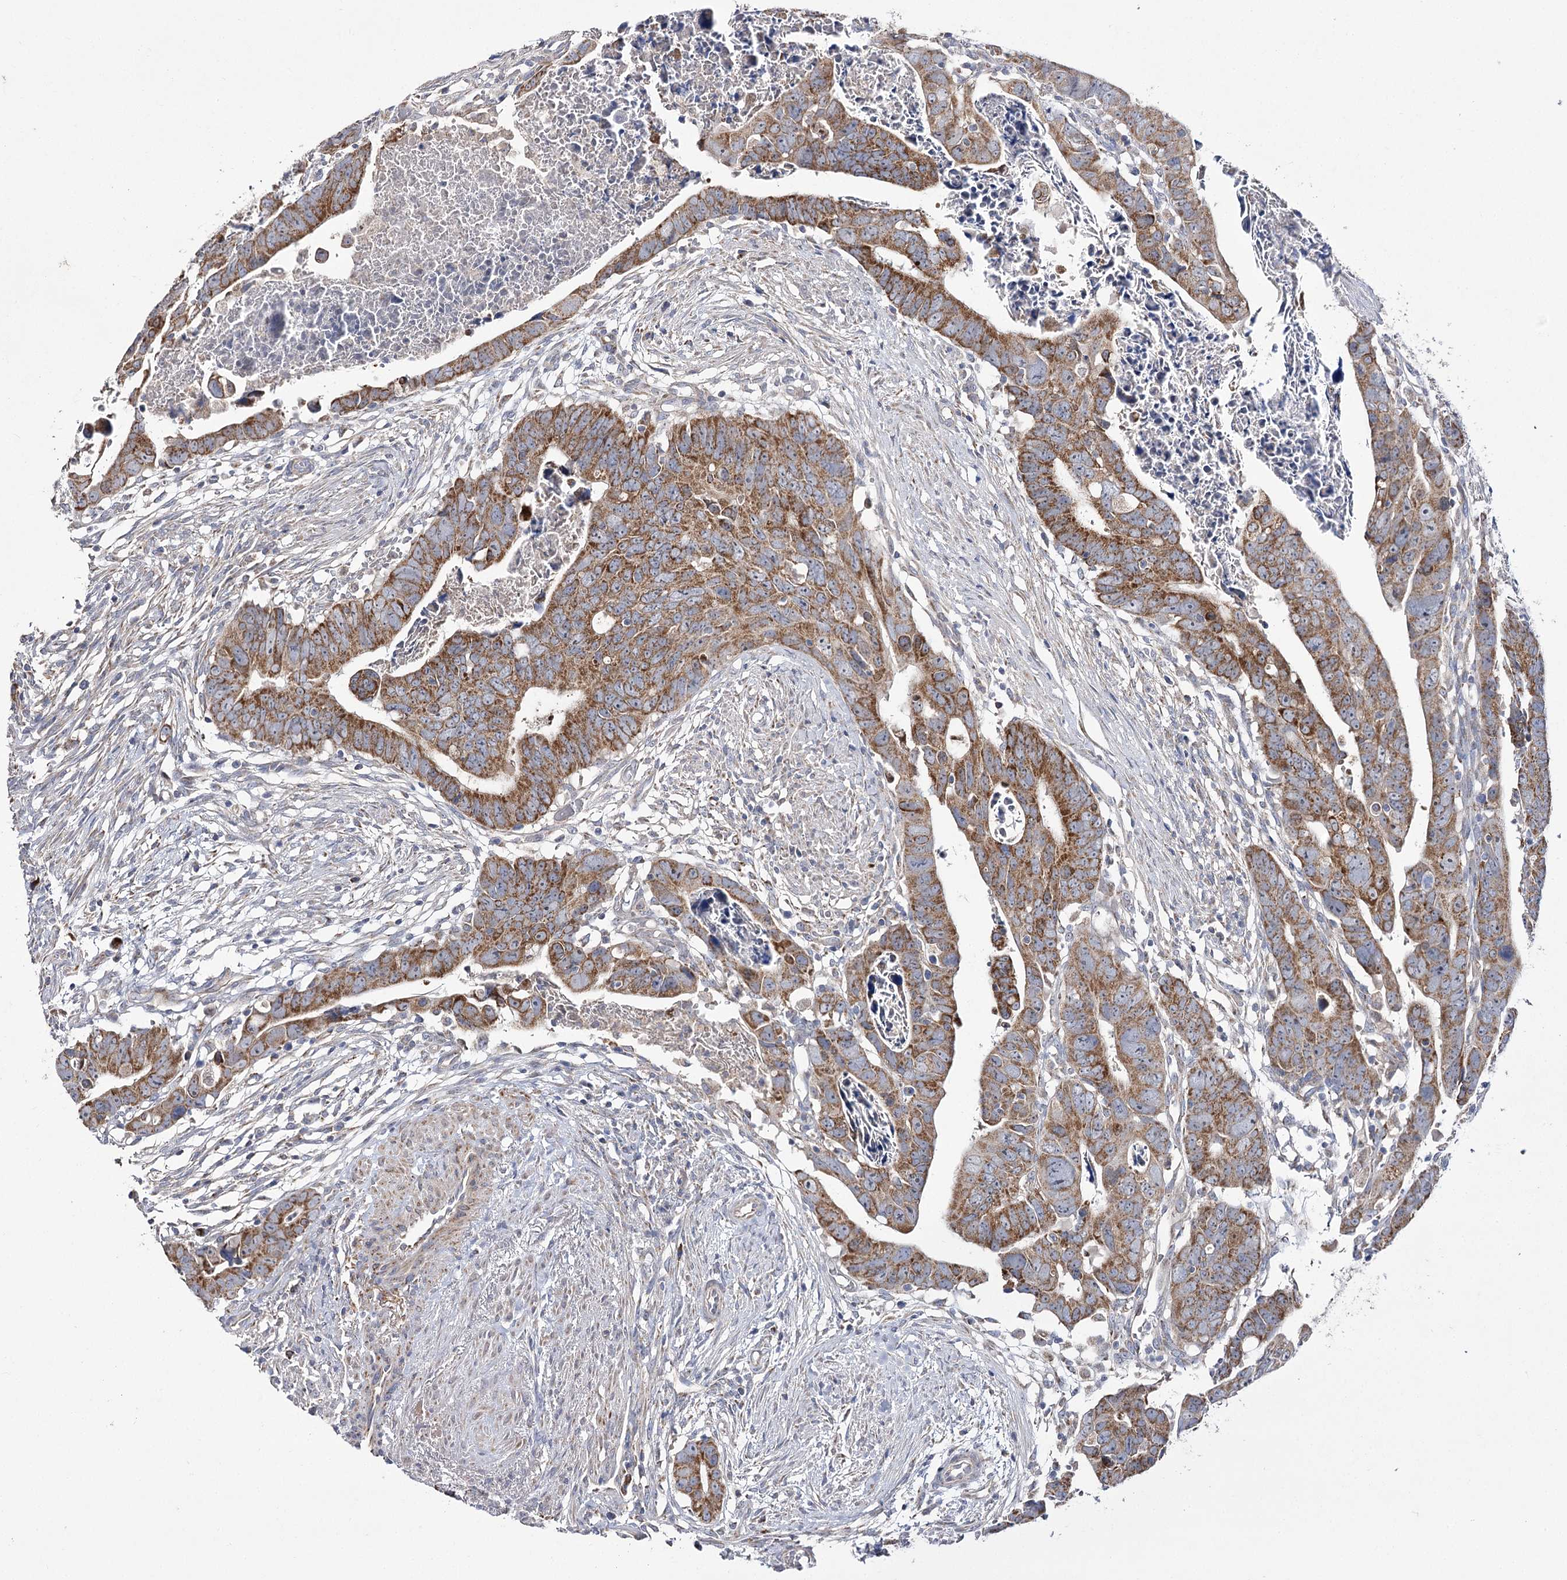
{"staining": {"intensity": "moderate", "quantity": ">75%", "location": "cytoplasmic/membranous"}, "tissue": "colorectal cancer", "cell_type": "Tumor cells", "image_type": "cancer", "snomed": [{"axis": "morphology", "description": "Adenocarcinoma, NOS"}, {"axis": "topography", "description": "Rectum"}], "caption": "Colorectal adenocarcinoma stained with immunohistochemistry shows moderate cytoplasmic/membranous staining in approximately >75% of tumor cells.", "gene": "NADK2", "patient": {"sex": "female", "age": 65}}